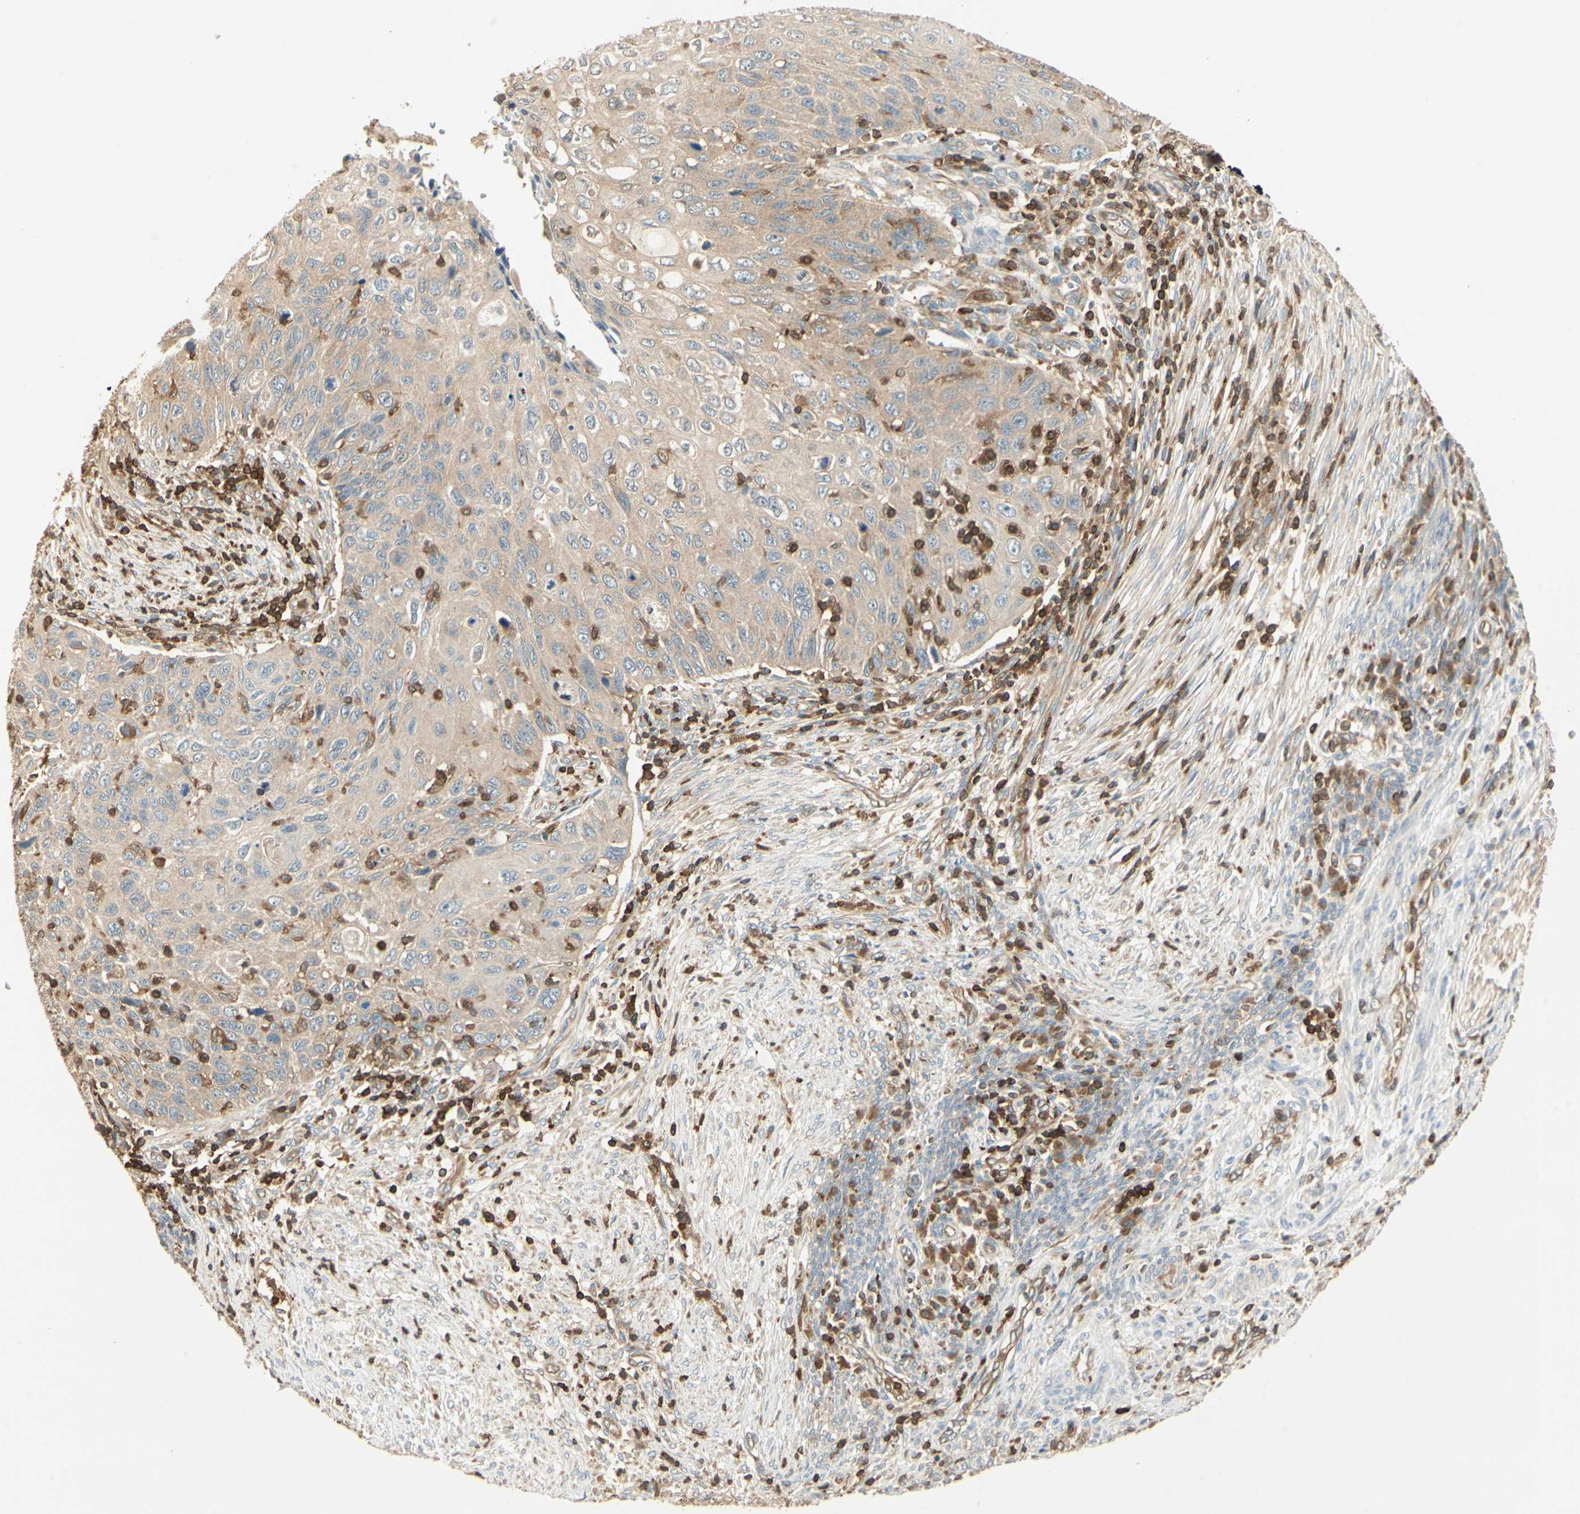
{"staining": {"intensity": "weak", "quantity": ">75%", "location": "cytoplasmic/membranous"}, "tissue": "cervical cancer", "cell_type": "Tumor cells", "image_type": "cancer", "snomed": [{"axis": "morphology", "description": "Squamous cell carcinoma, NOS"}, {"axis": "topography", "description": "Cervix"}], "caption": "The image shows a brown stain indicating the presence of a protein in the cytoplasmic/membranous of tumor cells in cervical cancer (squamous cell carcinoma).", "gene": "CRLF3", "patient": {"sex": "female", "age": 70}}